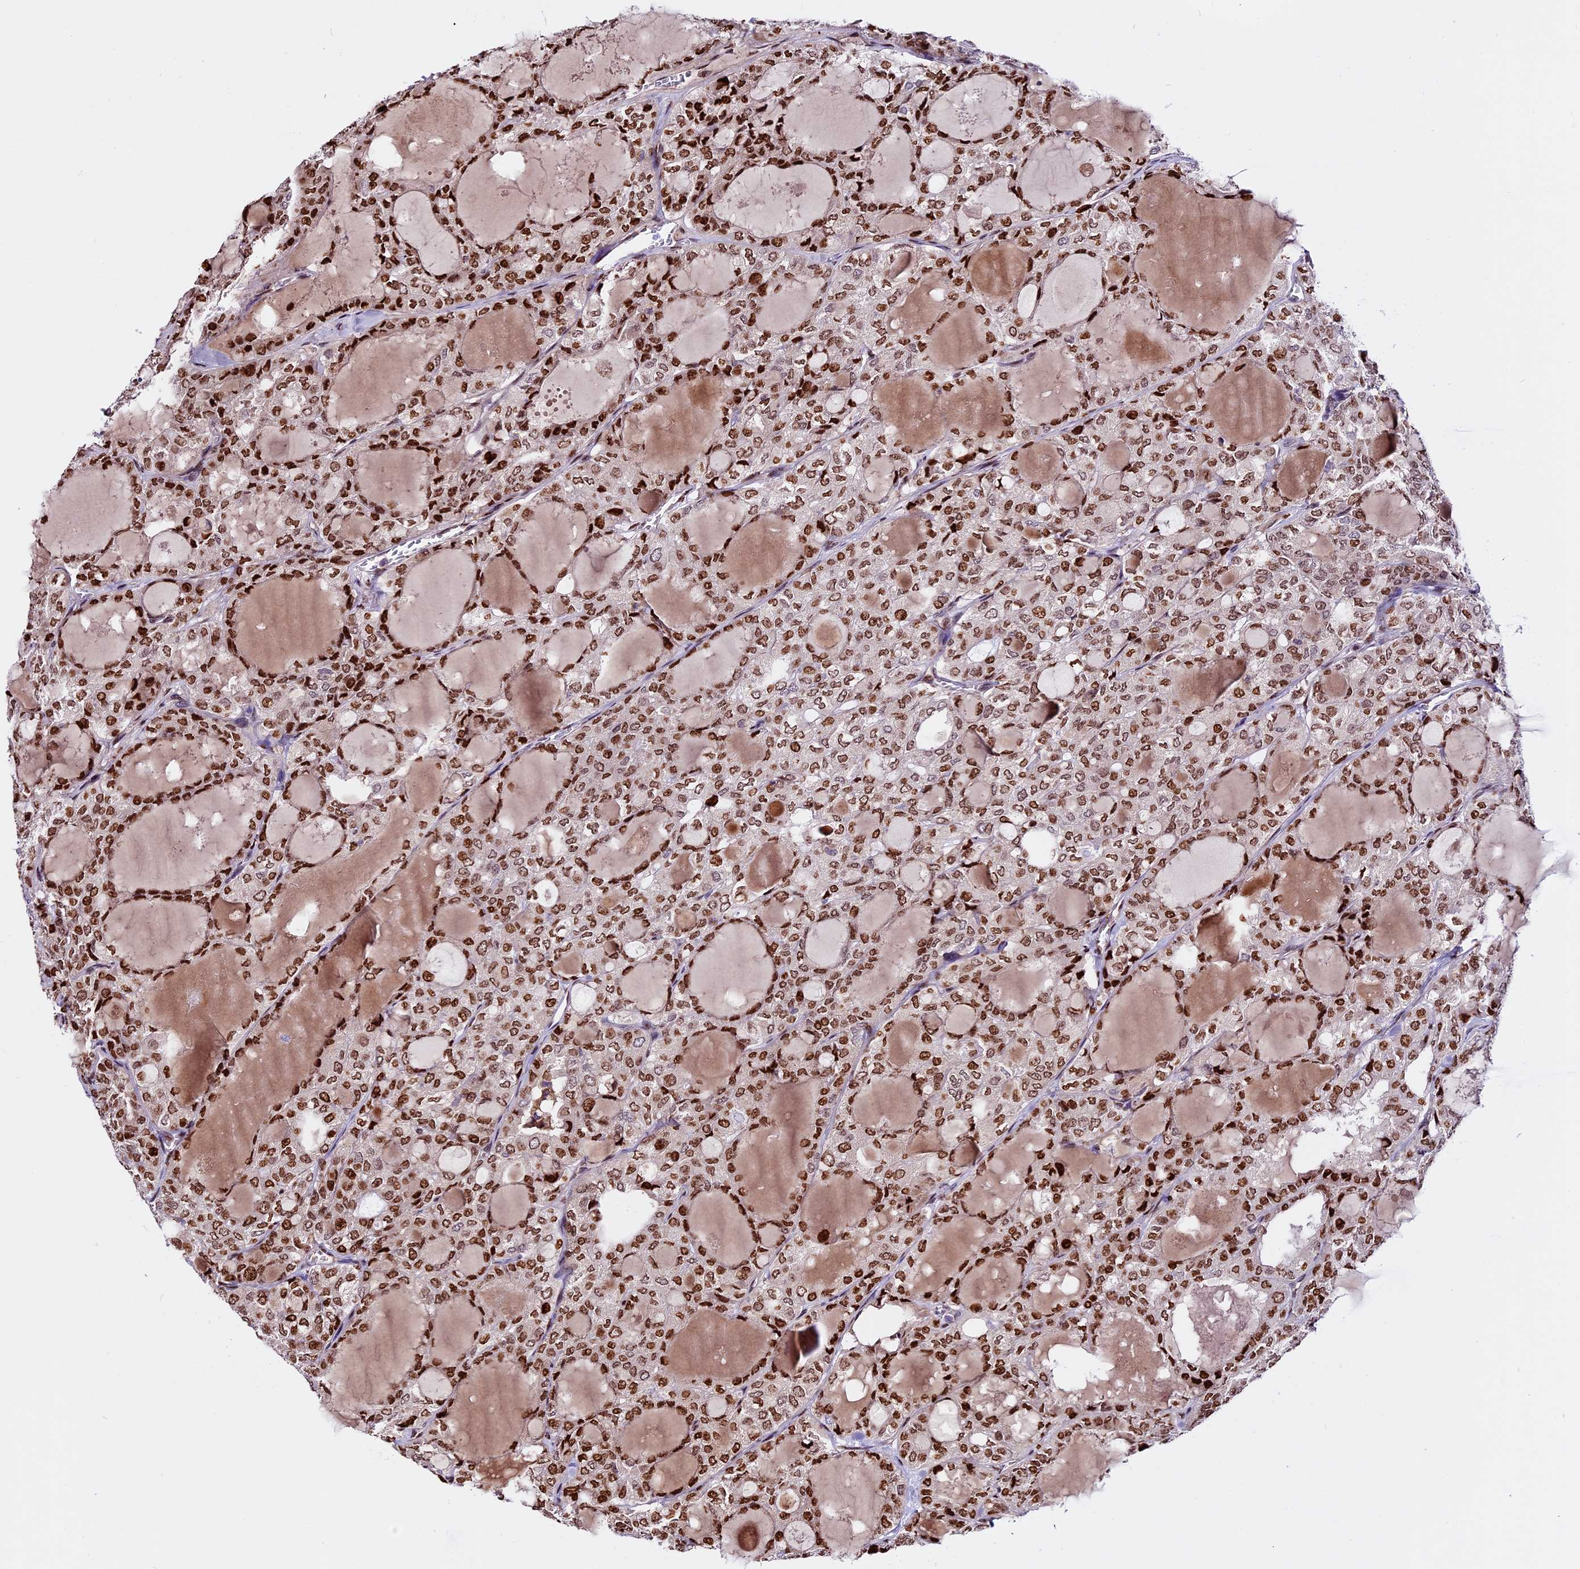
{"staining": {"intensity": "strong", "quantity": ">75%", "location": "nuclear"}, "tissue": "thyroid cancer", "cell_type": "Tumor cells", "image_type": "cancer", "snomed": [{"axis": "morphology", "description": "Follicular adenoma carcinoma, NOS"}, {"axis": "topography", "description": "Thyroid gland"}], "caption": "Thyroid follicular adenoma carcinoma was stained to show a protein in brown. There is high levels of strong nuclear positivity in about >75% of tumor cells. (IHC, brightfield microscopy, high magnification).", "gene": "RINL", "patient": {"sex": "male", "age": 75}}